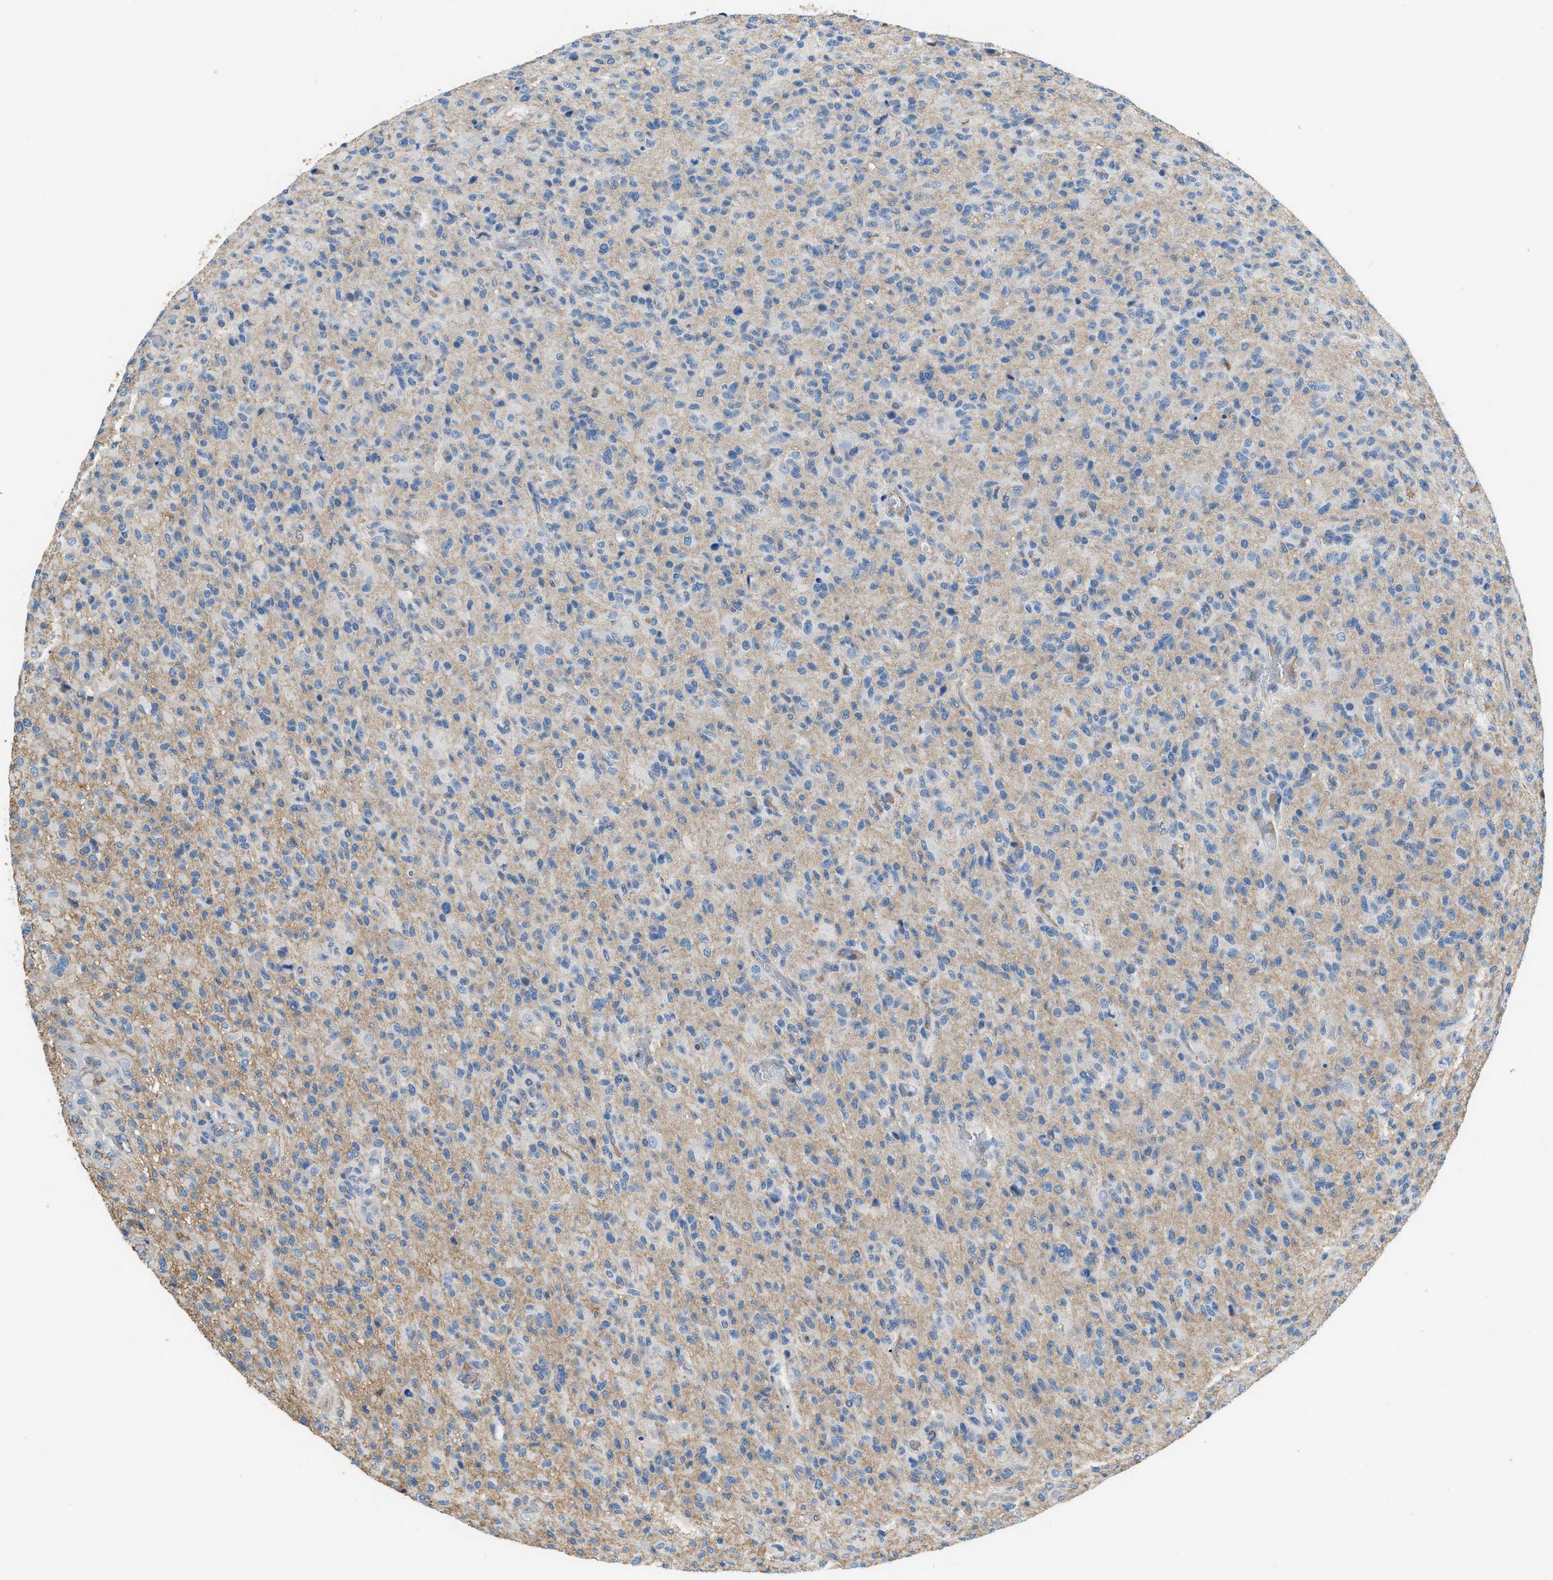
{"staining": {"intensity": "negative", "quantity": "none", "location": "none"}, "tissue": "glioma", "cell_type": "Tumor cells", "image_type": "cancer", "snomed": [{"axis": "morphology", "description": "Glioma, malignant, High grade"}, {"axis": "topography", "description": "Brain"}], "caption": "Immunohistochemistry of human glioma reveals no expression in tumor cells. (DAB (3,3'-diaminobenzidine) immunohistochemistry (IHC) with hematoxylin counter stain).", "gene": "STC1", "patient": {"sex": "male", "age": 71}}